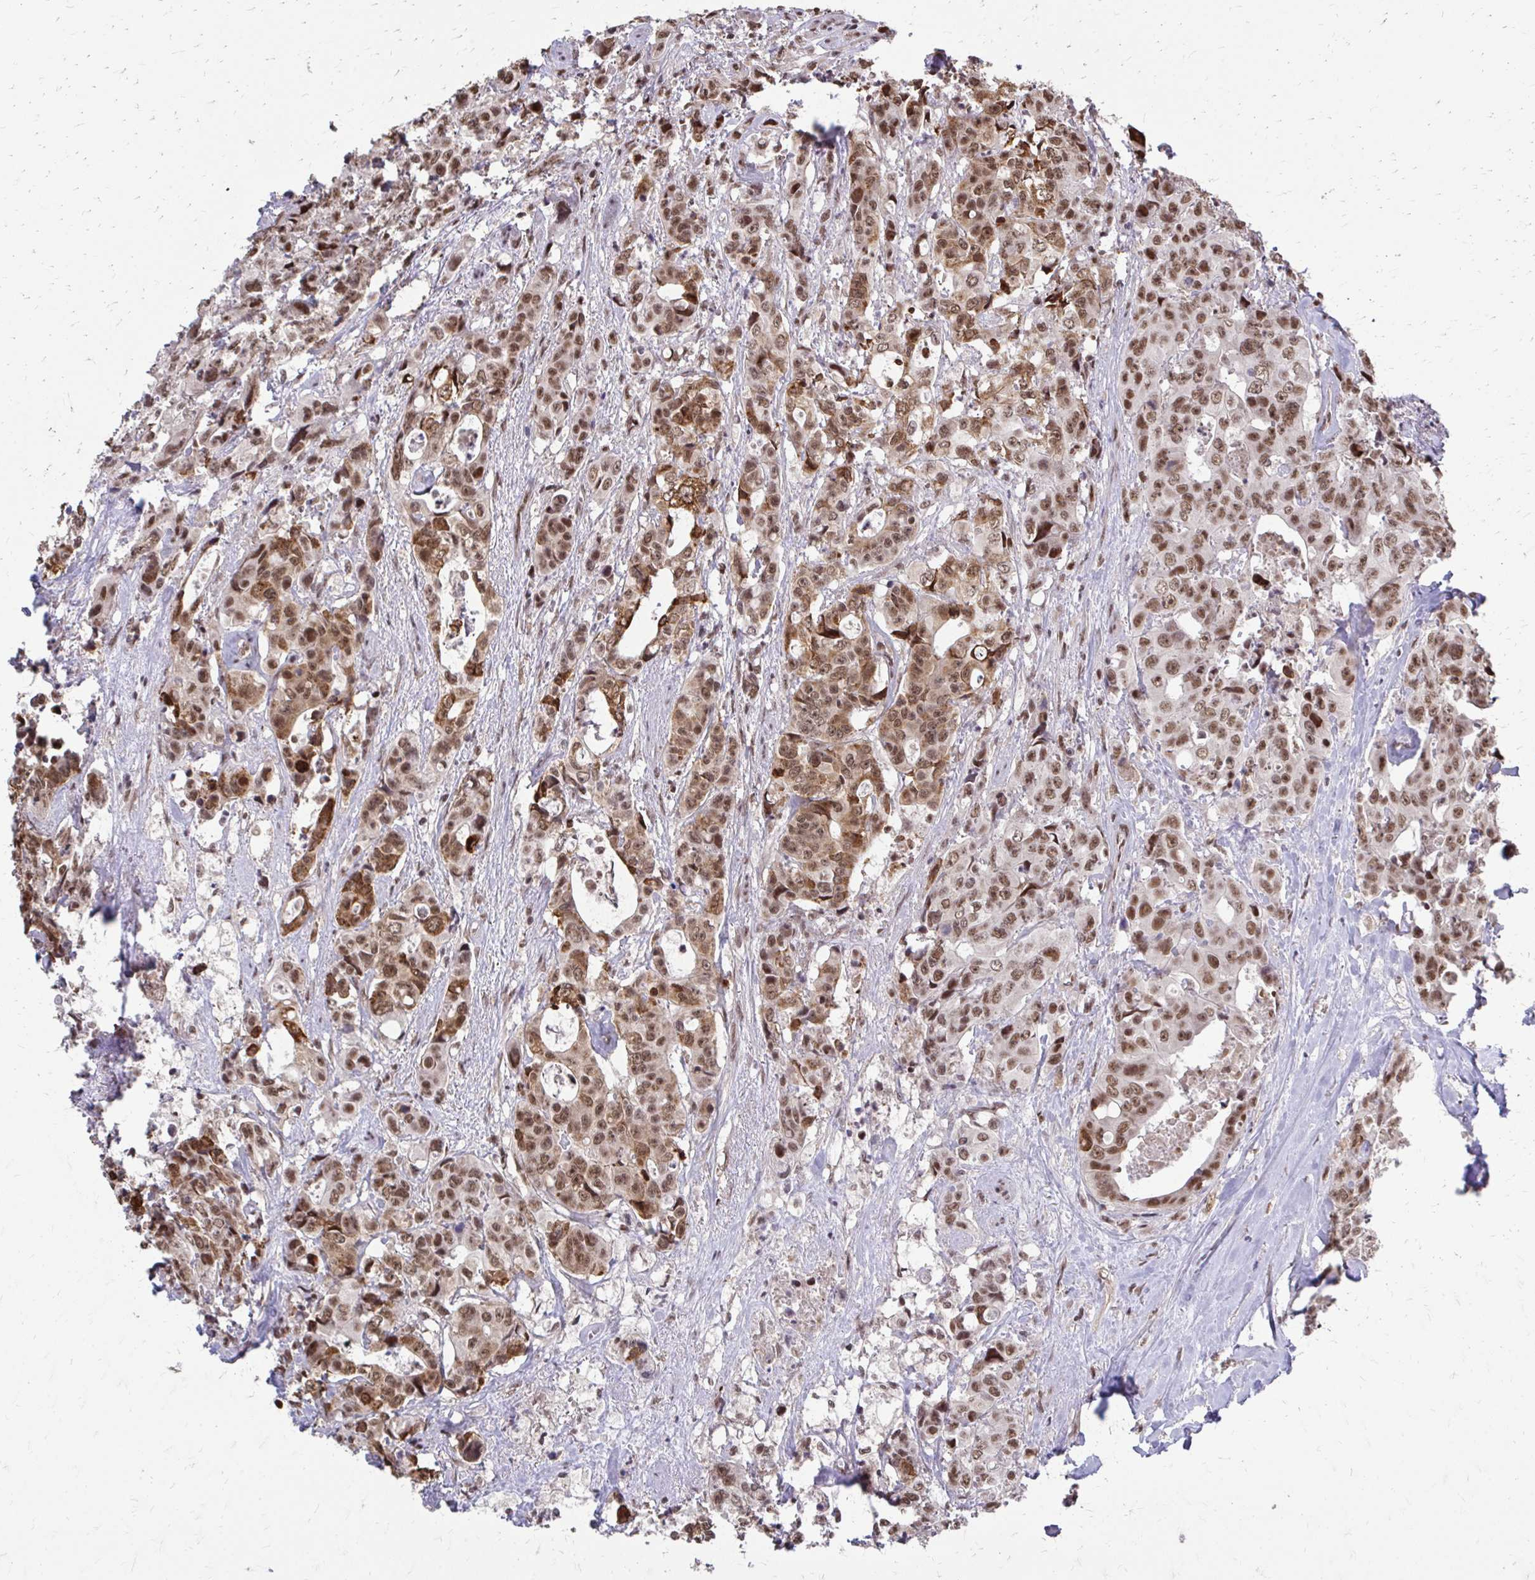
{"staining": {"intensity": "moderate", "quantity": ">75%", "location": "nuclear"}, "tissue": "colorectal cancer", "cell_type": "Tumor cells", "image_type": "cancer", "snomed": [{"axis": "morphology", "description": "Adenocarcinoma, NOS"}, {"axis": "topography", "description": "Rectum"}], "caption": "Colorectal cancer was stained to show a protein in brown. There is medium levels of moderate nuclear positivity in about >75% of tumor cells.", "gene": "SS18", "patient": {"sex": "female", "age": 62}}